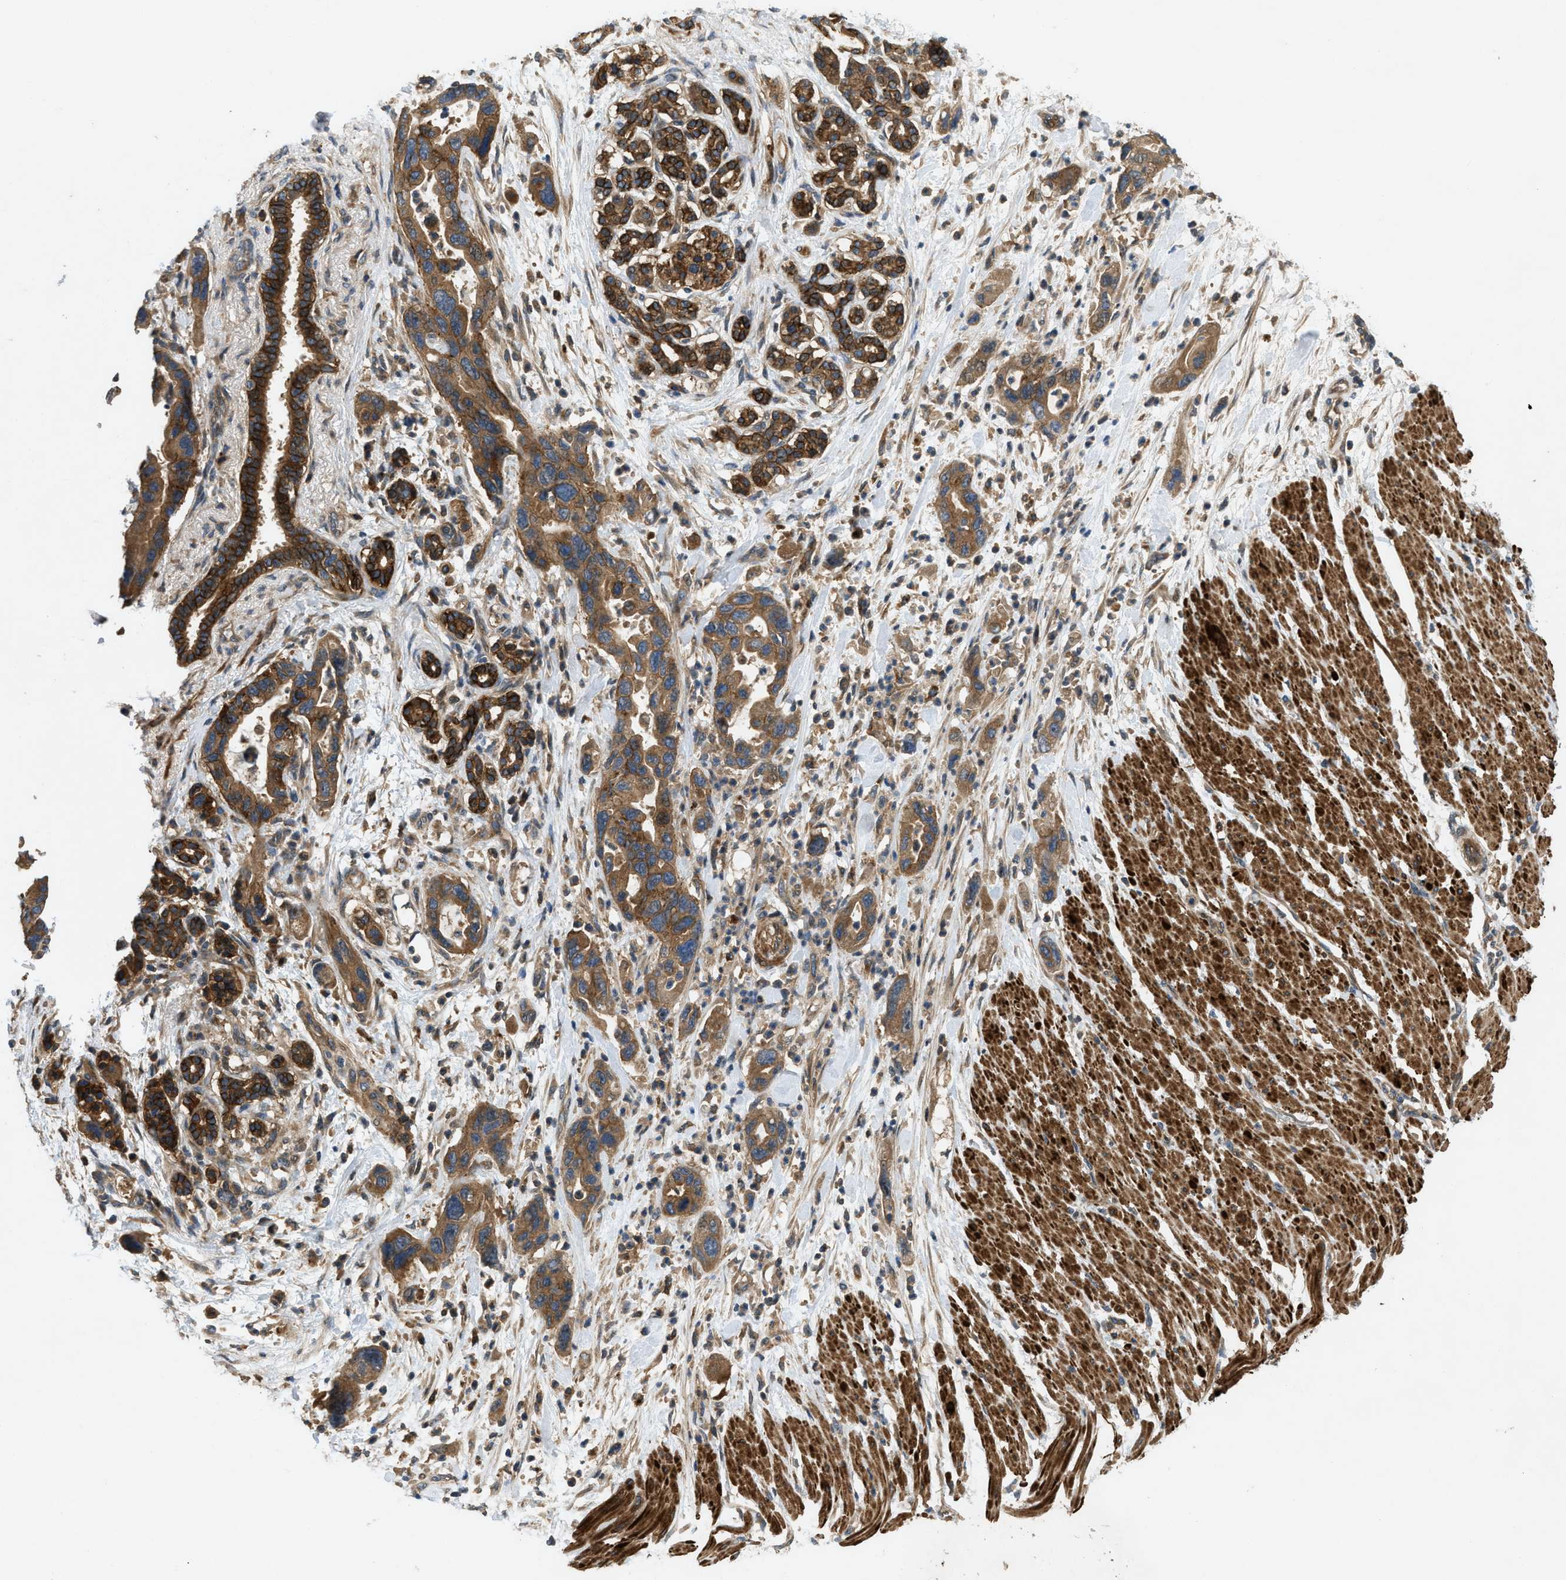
{"staining": {"intensity": "moderate", "quantity": ">75%", "location": "cytoplasmic/membranous"}, "tissue": "pancreatic cancer", "cell_type": "Tumor cells", "image_type": "cancer", "snomed": [{"axis": "morphology", "description": "Normal tissue, NOS"}, {"axis": "morphology", "description": "Adenocarcinoma, NOS"}, {"axis": "topography", "description": "Pancreas"}], "caption": "Immunohistochemistry (IHC) micrograph of pancreatic adenocarcinoma stained for a protein (brown), which demonstrates medium levels of moderate cytoplasmic/membranous staining in approximately >75% of tumor cells.", "gene": "CNNM3", "patient": {"sex": "female", "age": 71}}